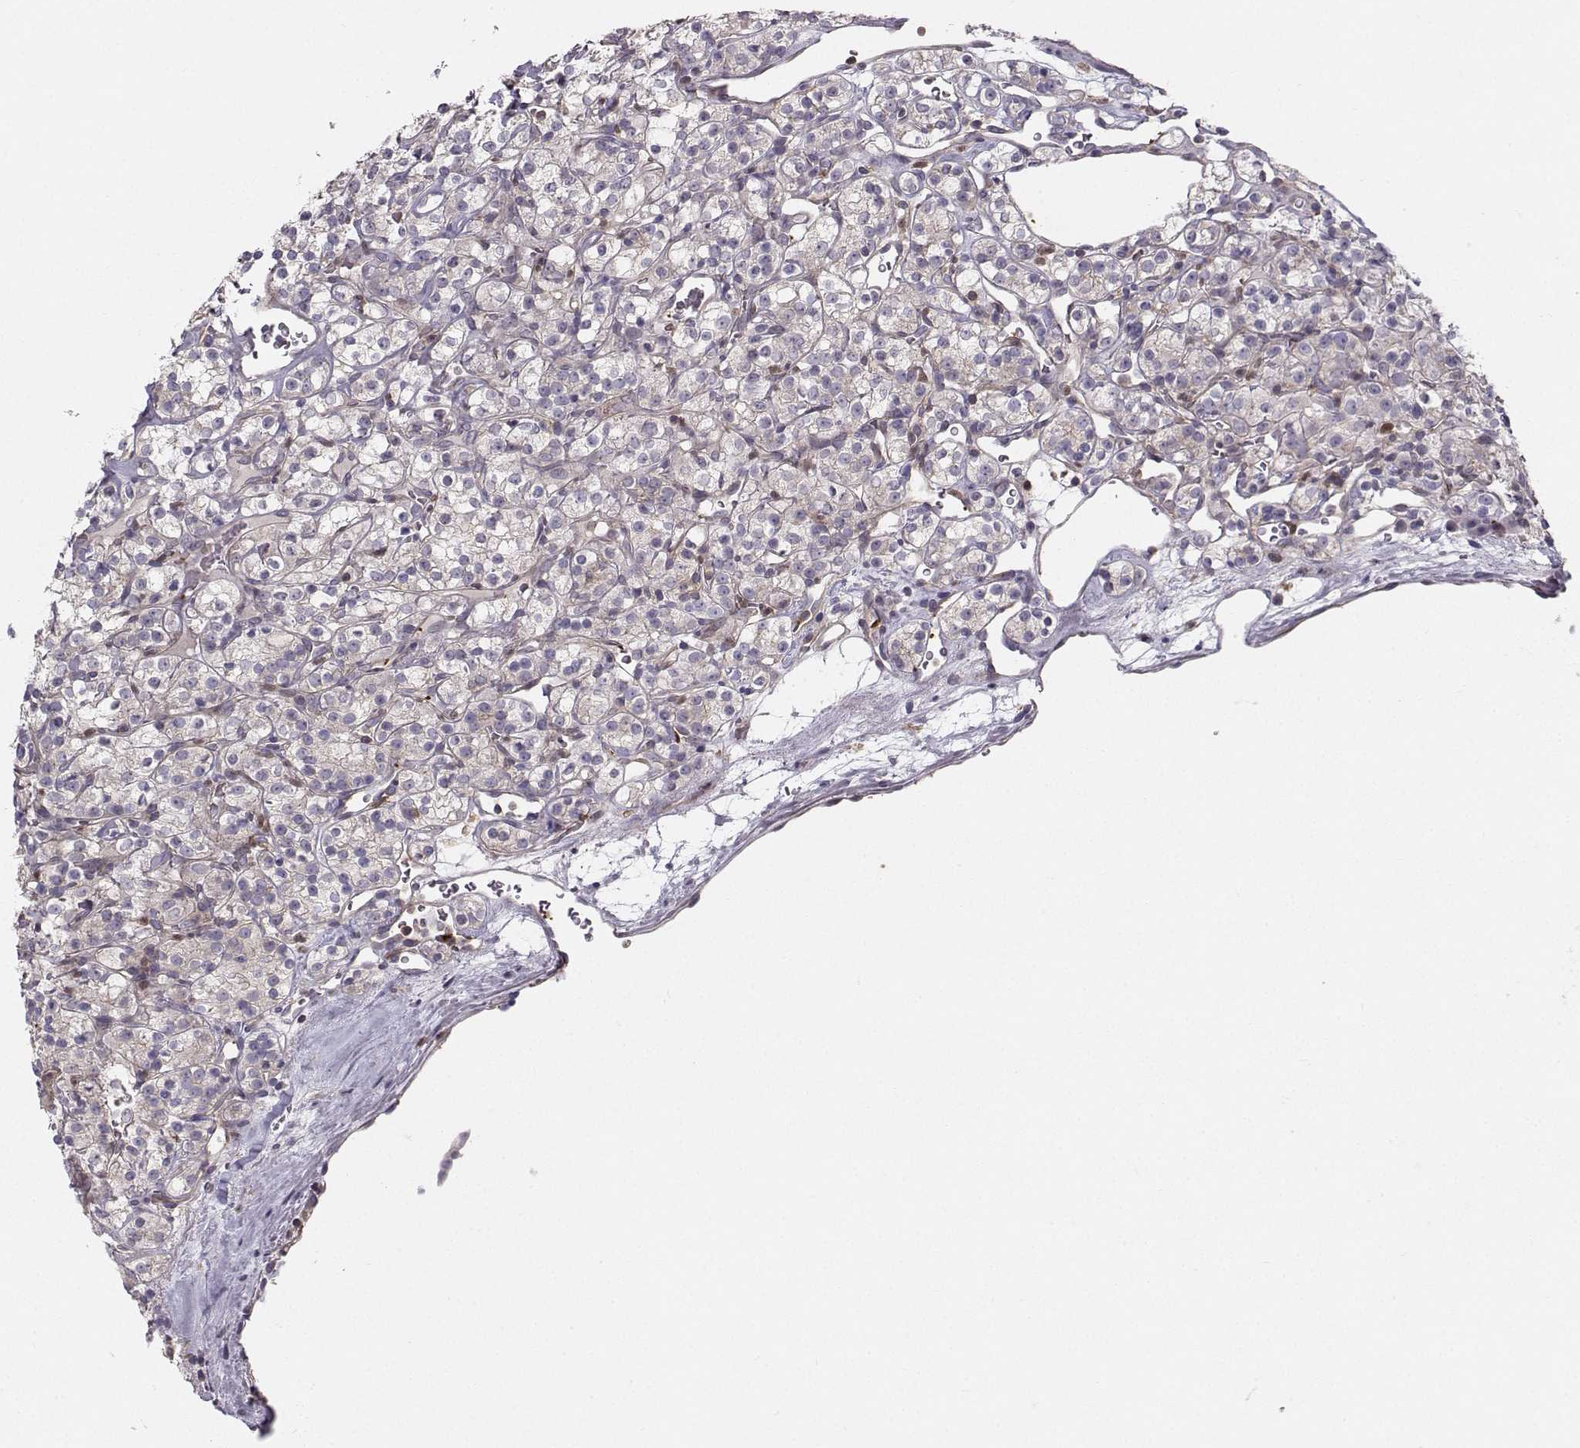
{"staining": {"intensity": "negative", "quantity": "none", "location": "none"}, "tissue": "renal cancer", "cell_type": "Tumor cells", "image_type": "cancer", "snomed": [{"axis": "morphology", "description": "Adenocarcinoma, NOS"}, {"axis": "topography", "description": "Kidney"}], "caption": "DAB immunohistochemical staining of human renal cancer shows no significant expression in tumor cells.", "gene": "ASB16", "patient": {"sex": "male", "age": 77}}